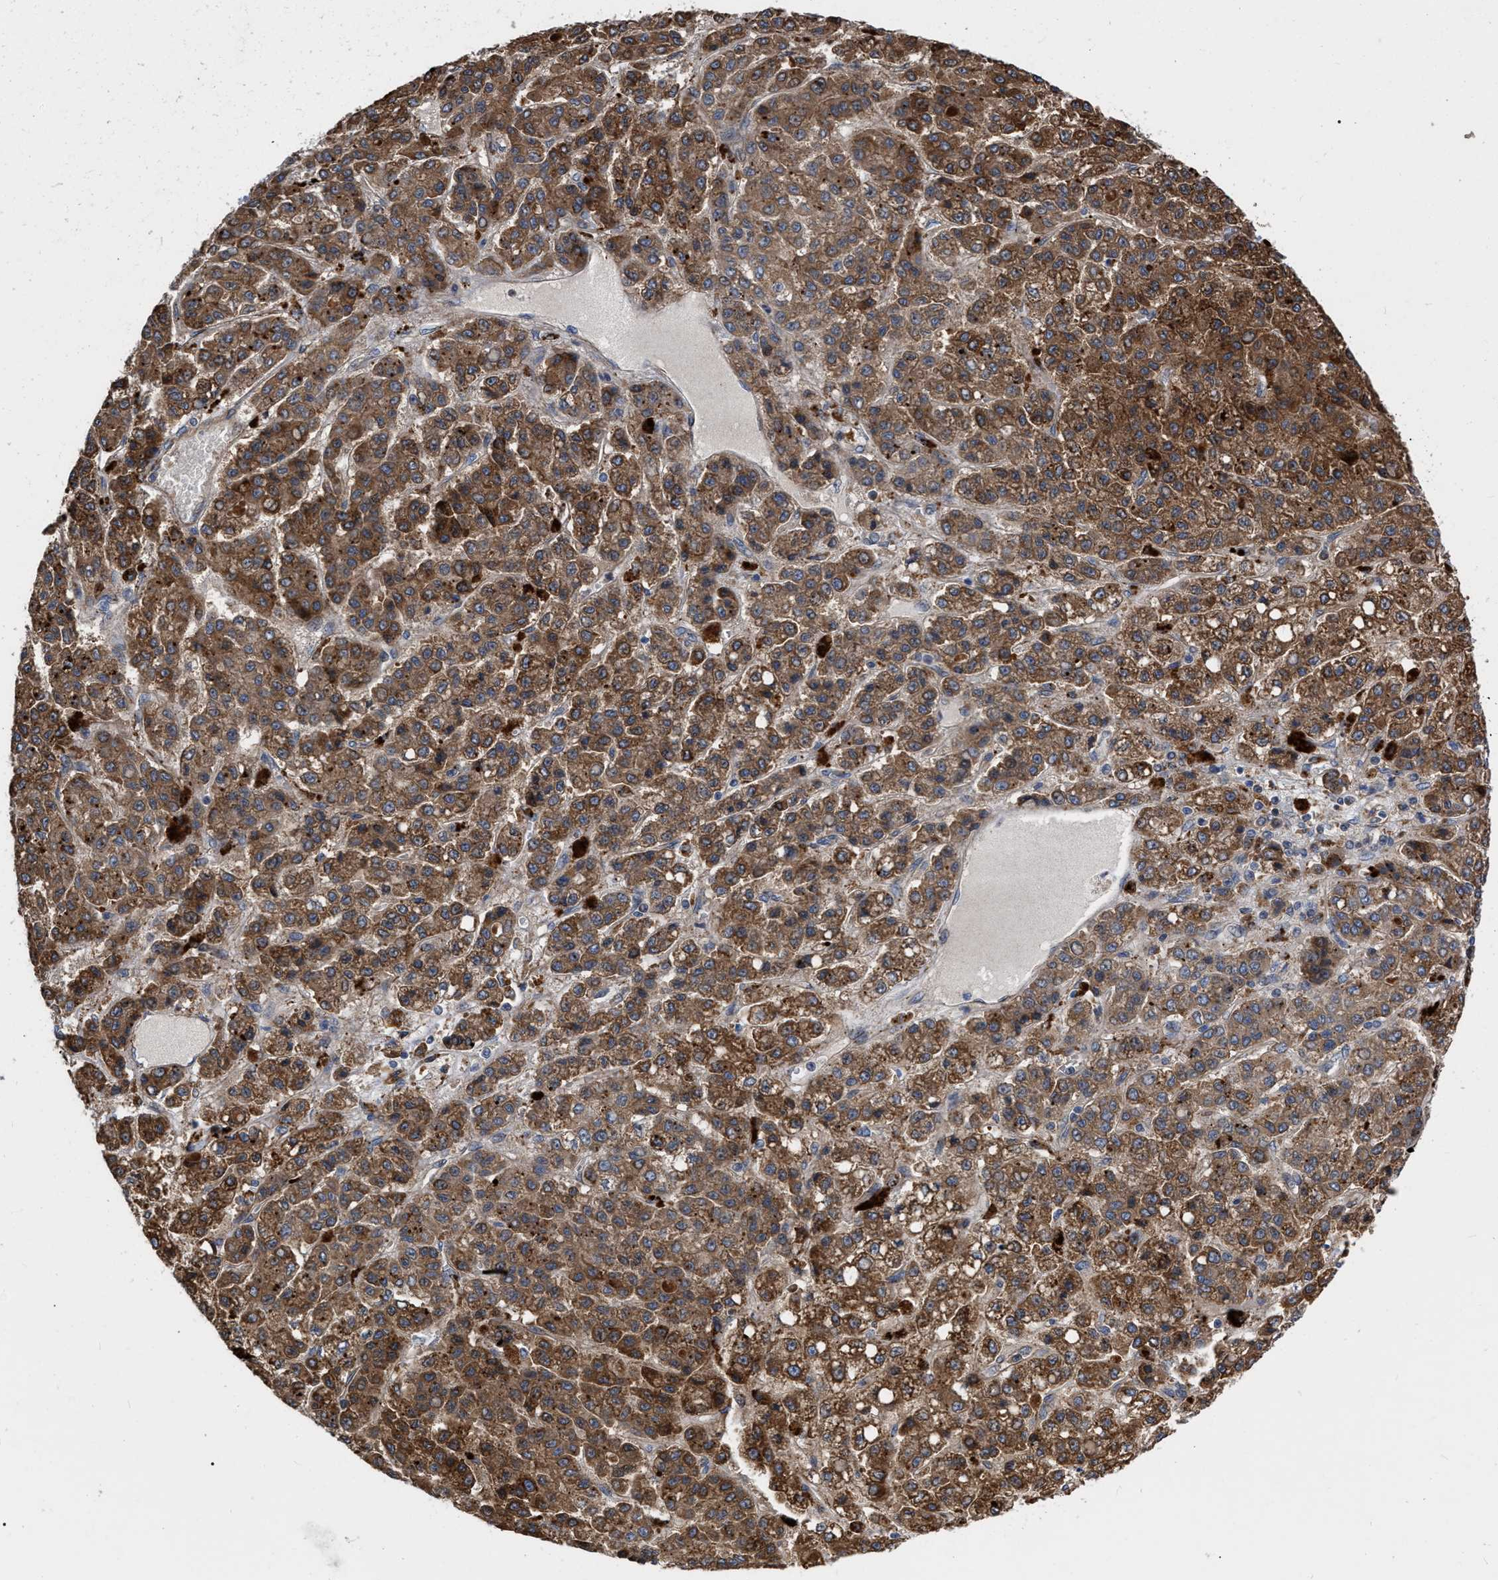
{"staining": {"intensity": "moderate", "quantity": ">75%", "location": "cytoplasmic/membranous"}, "tissue": "liver cancer", "cell_type": "Tumor cells", "image_type": "cancer", "snomed": [{"axis": "morphology", "description": "Carcinoma, Hepatocellular, NOS"}, {"axis": "topography", "description": "Liver"}], "caption": "Immunohistochemical staining of liver hepatocellular carcinoma demonstrates medium levels of moderate cytoplasmic/membranous protein positivity in approximately >75% of tumor cells.", "gene": "MLST8", "patient": {"sex": "male", "age": 70}}